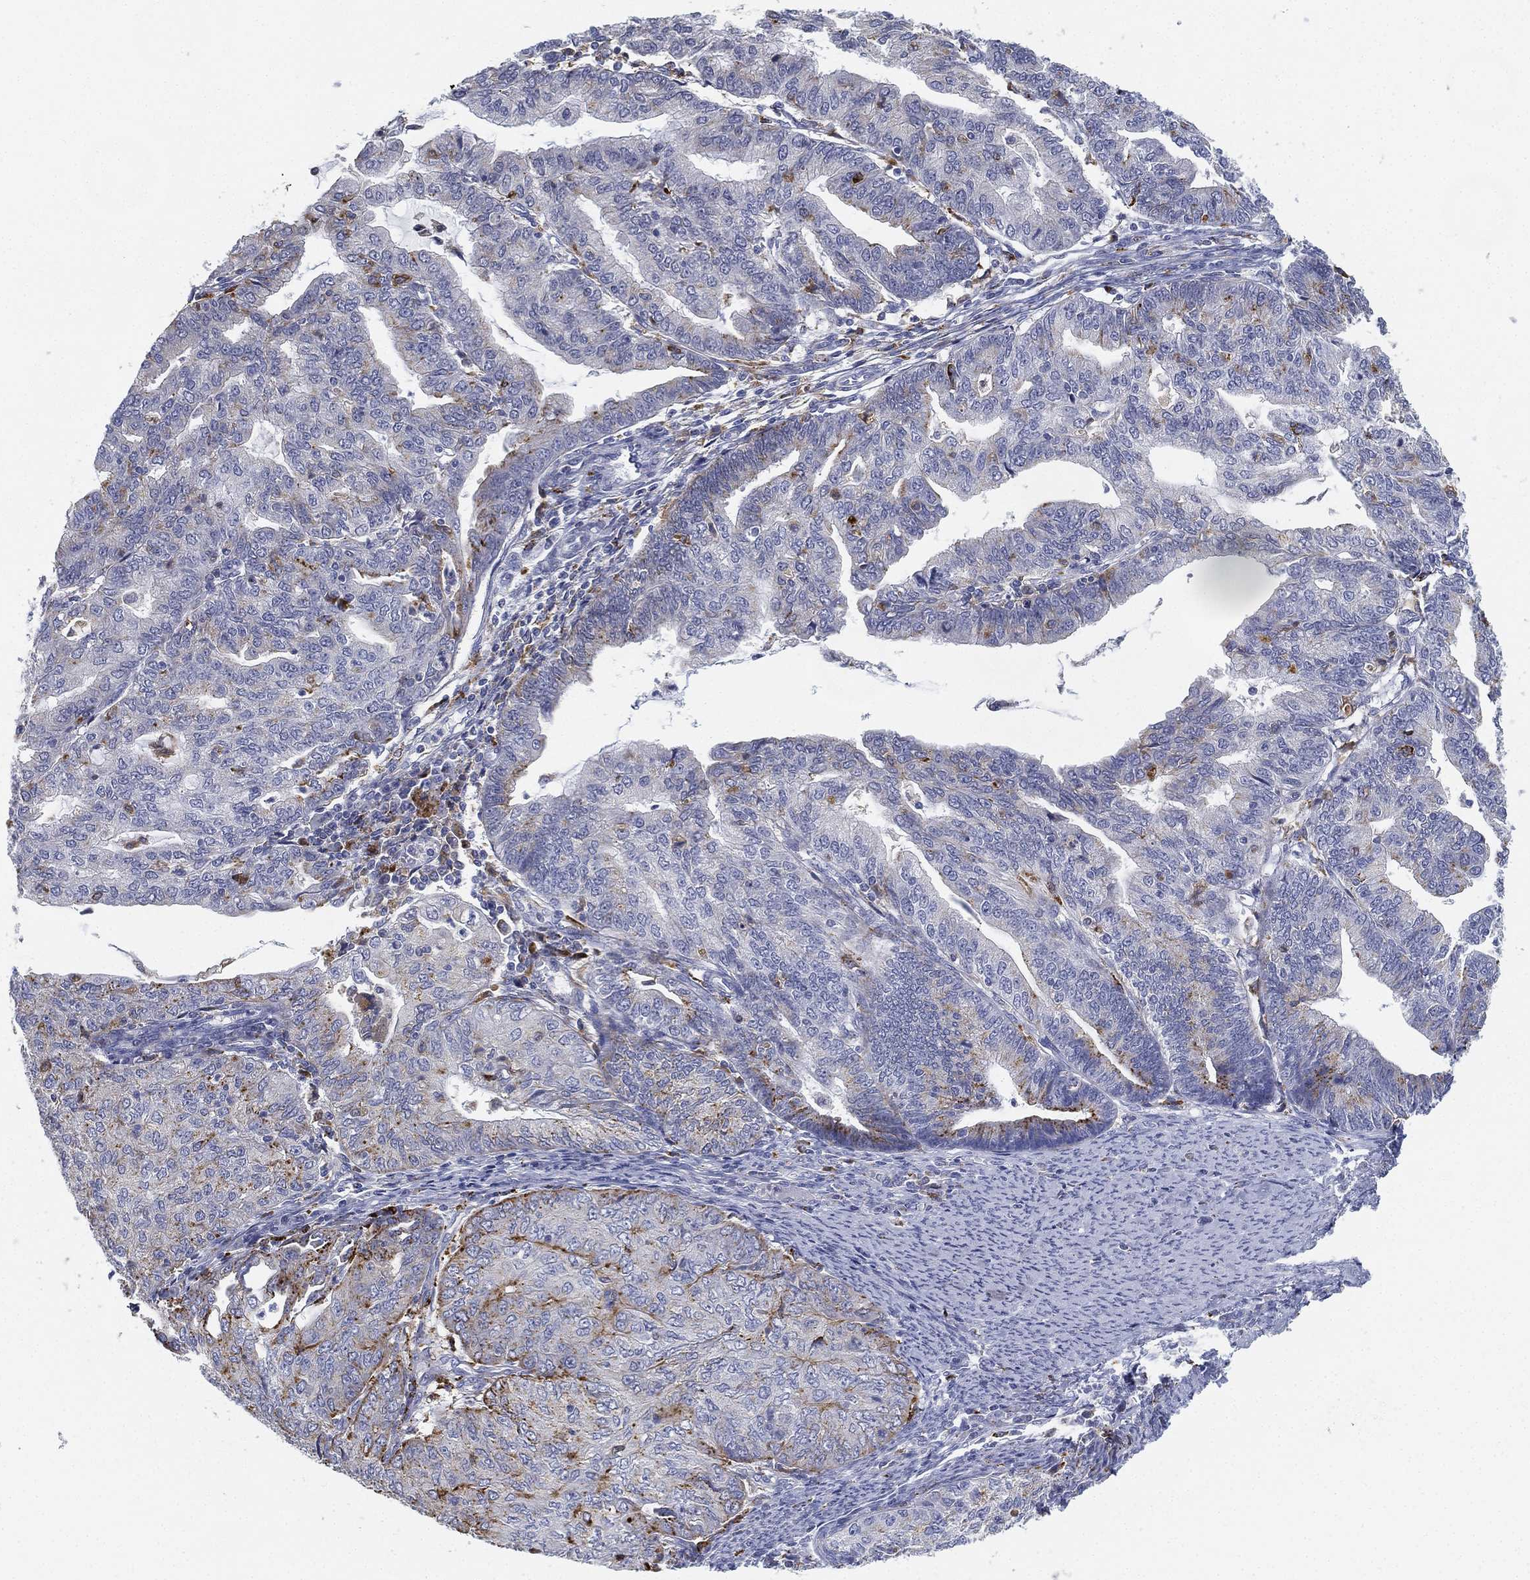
{"staining": {"intensity": "moderate", "quantity": "<25%", "location": "cytoplasmic/membranous"}, "tissue": "endometrial cancer", "cell_type": "Tumor cells", "image_type": "cancer", "snomed": [{"axis": "morphology", "description": "Adenocarcinoma, NOS"}, {"axis": "topography", "description": "Endometrium"}], "caption": "Immunohistochemistry micrograph of neoplastic tissue: endometrial cancer stained using IHC demonstrates low levels of moderate protein expression localized specifically in the cytoplasmic/membranous of tumor cells, appearing as a cytoplasmic/membranous brown color.", "gene": "NPC2", "patient": {"sex": "female", "age": 82}}